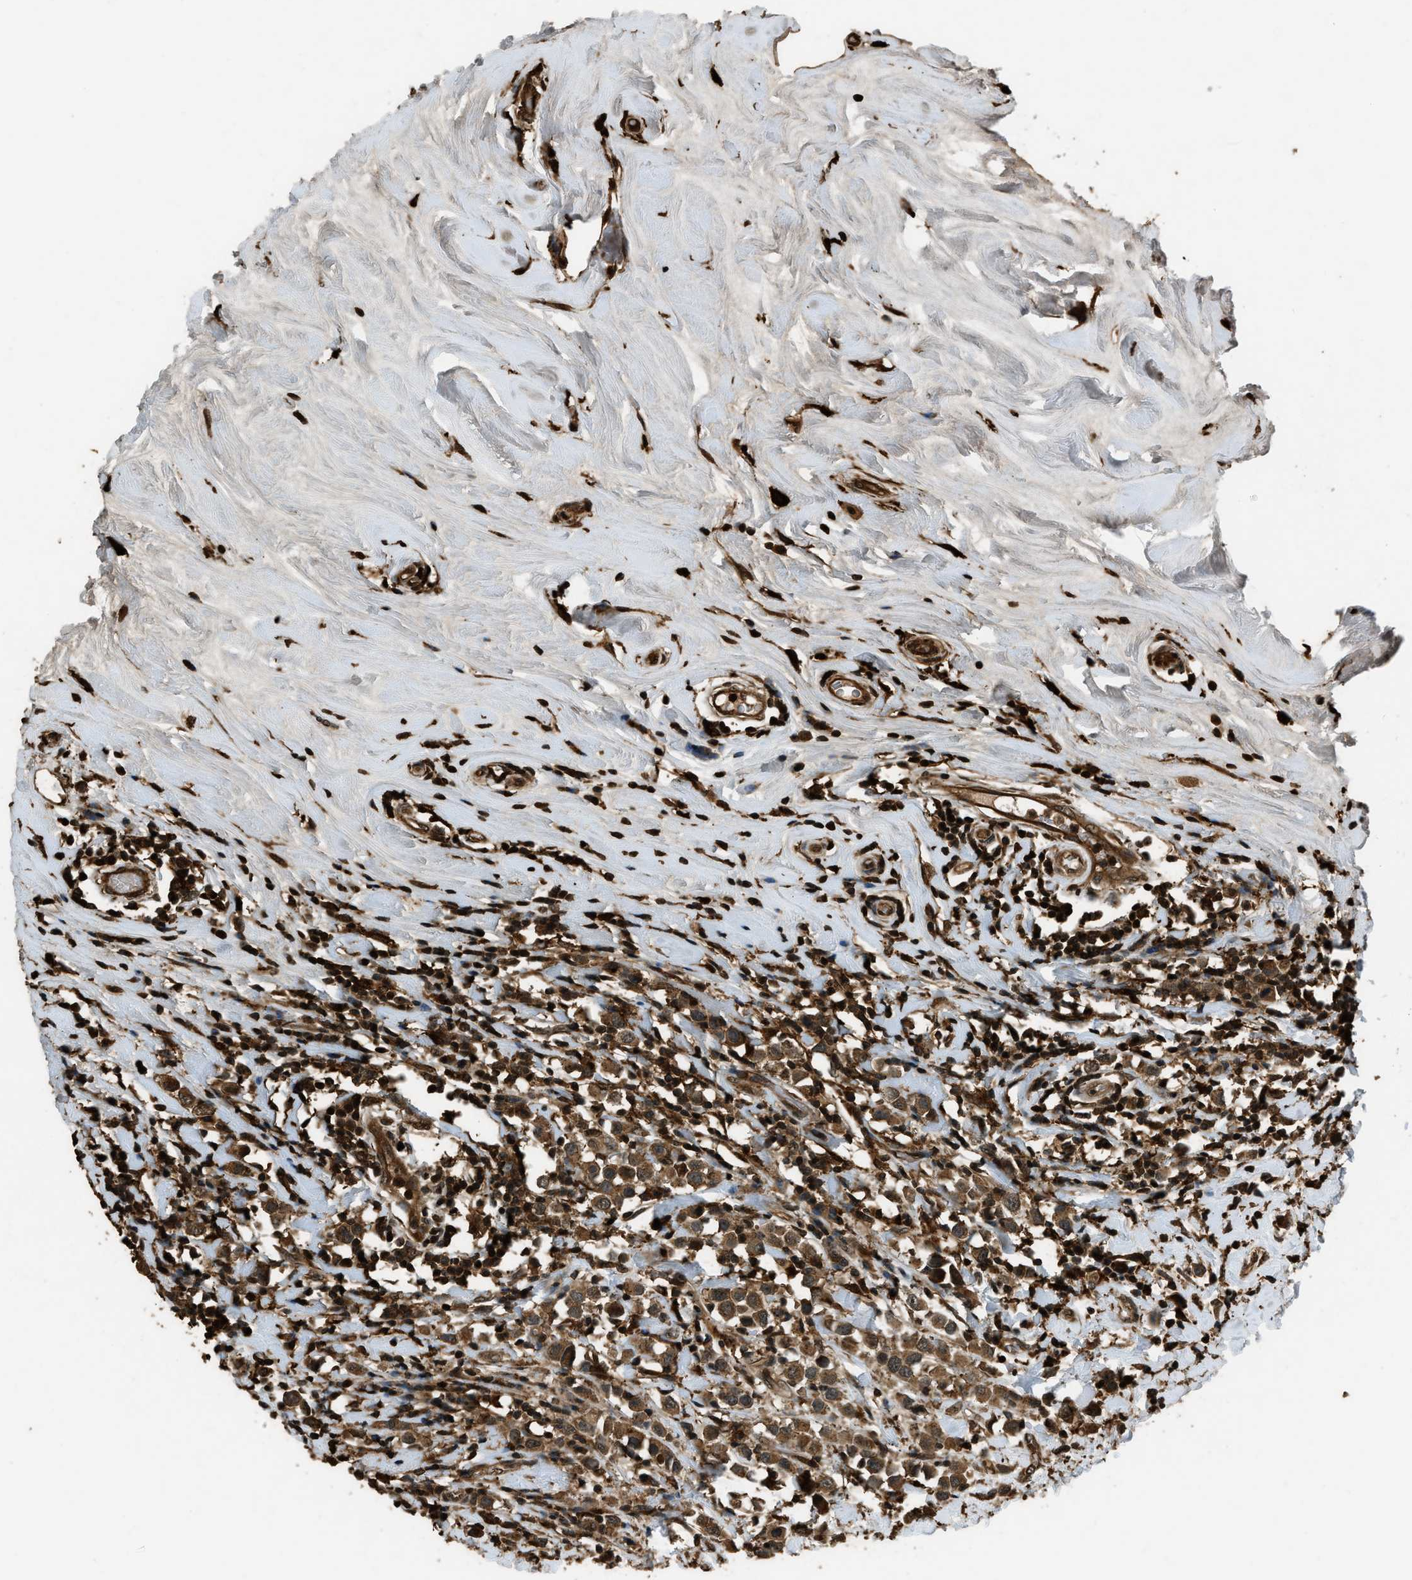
{"staining": {"intensity": "moderate", "quantity": ">75%", "location": "cytoplasmic/membranous"}, "tissue": "breast cancer", "cell_type": "Tumor cells", "image_type": "cancer", "snomed": [{"axis": "morphology", "description": "Duct carcinoma"}, {"axis": "topography", "description": "Breast"}], "caption": "The micrograph shows a brown stain indicating the presence of a protein in the cytoplasmic/membranous of tumor cells in breast cancer. The staining was performed using DAB to visualize the protein expression in brown, while the nuclei were stained in blue with hematoxylin (Magnification: 20x).", "gene": "RAP2A", "patient": {"sex": "female", "age": 61}}